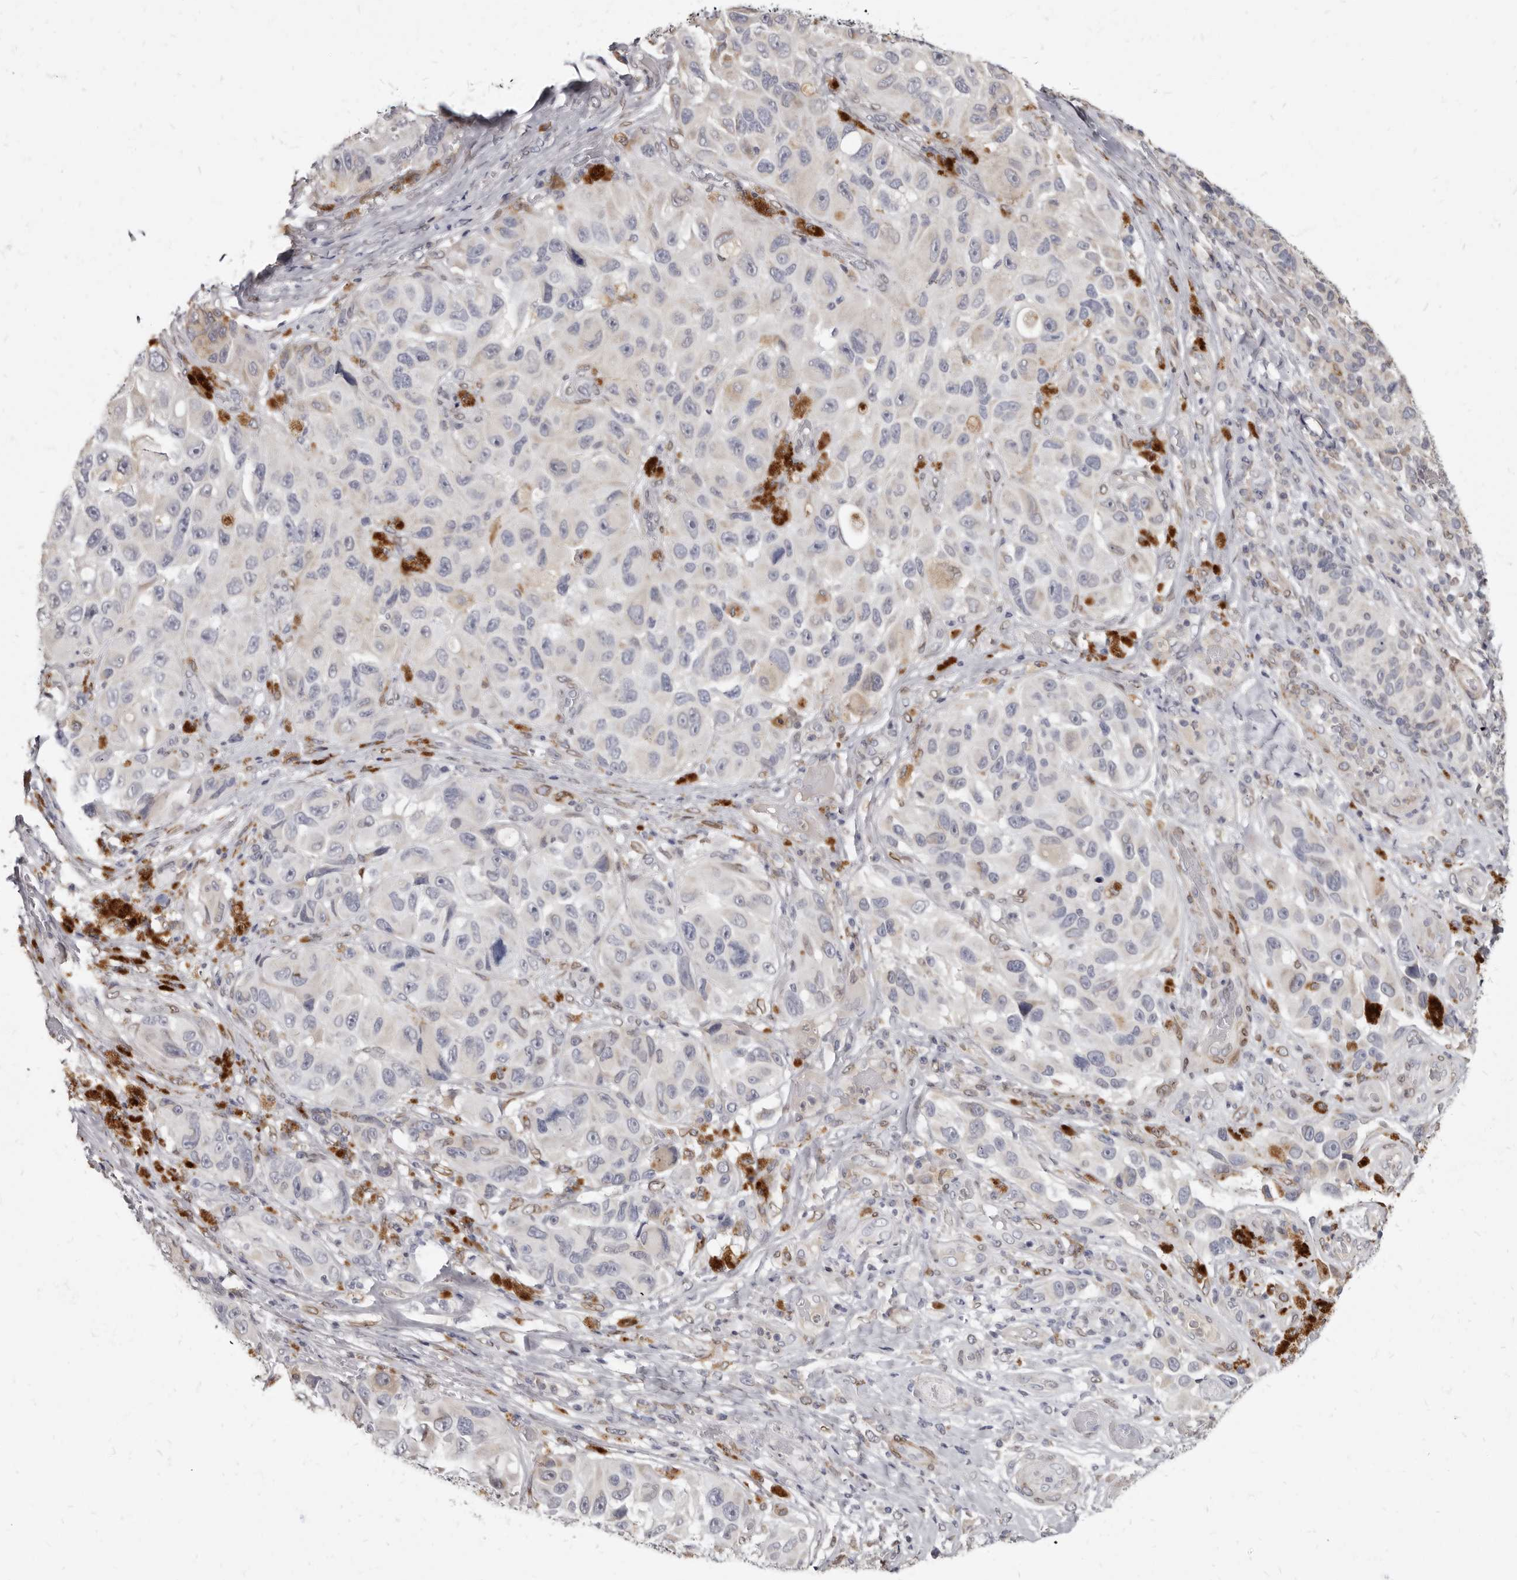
{"staining": {"intensity": "negative", "quantity": "none", "location": "none"}, "tissue": "melanoma", "cell_type": "Tumor cells", "image_type": "cancer", "snomed": [{"axis": "morphology", "description": "Malignant melanoma, NOS"}, {"axis": "topography", "description": "Skin"}], "caption": "Immunohistochemistry (IHC) image of neoplastic tissue: melanoma stained with DAB displays no significant protein expression in tumor cells. (Stains: DAB (3,3'-diaminobenzidine) IHC with hematoxylin counter stain, Microscopy: brightfield microscopy at high magnification).", "gene": "MRGPRF", "patient": {"sex": "female", "age": 73}}